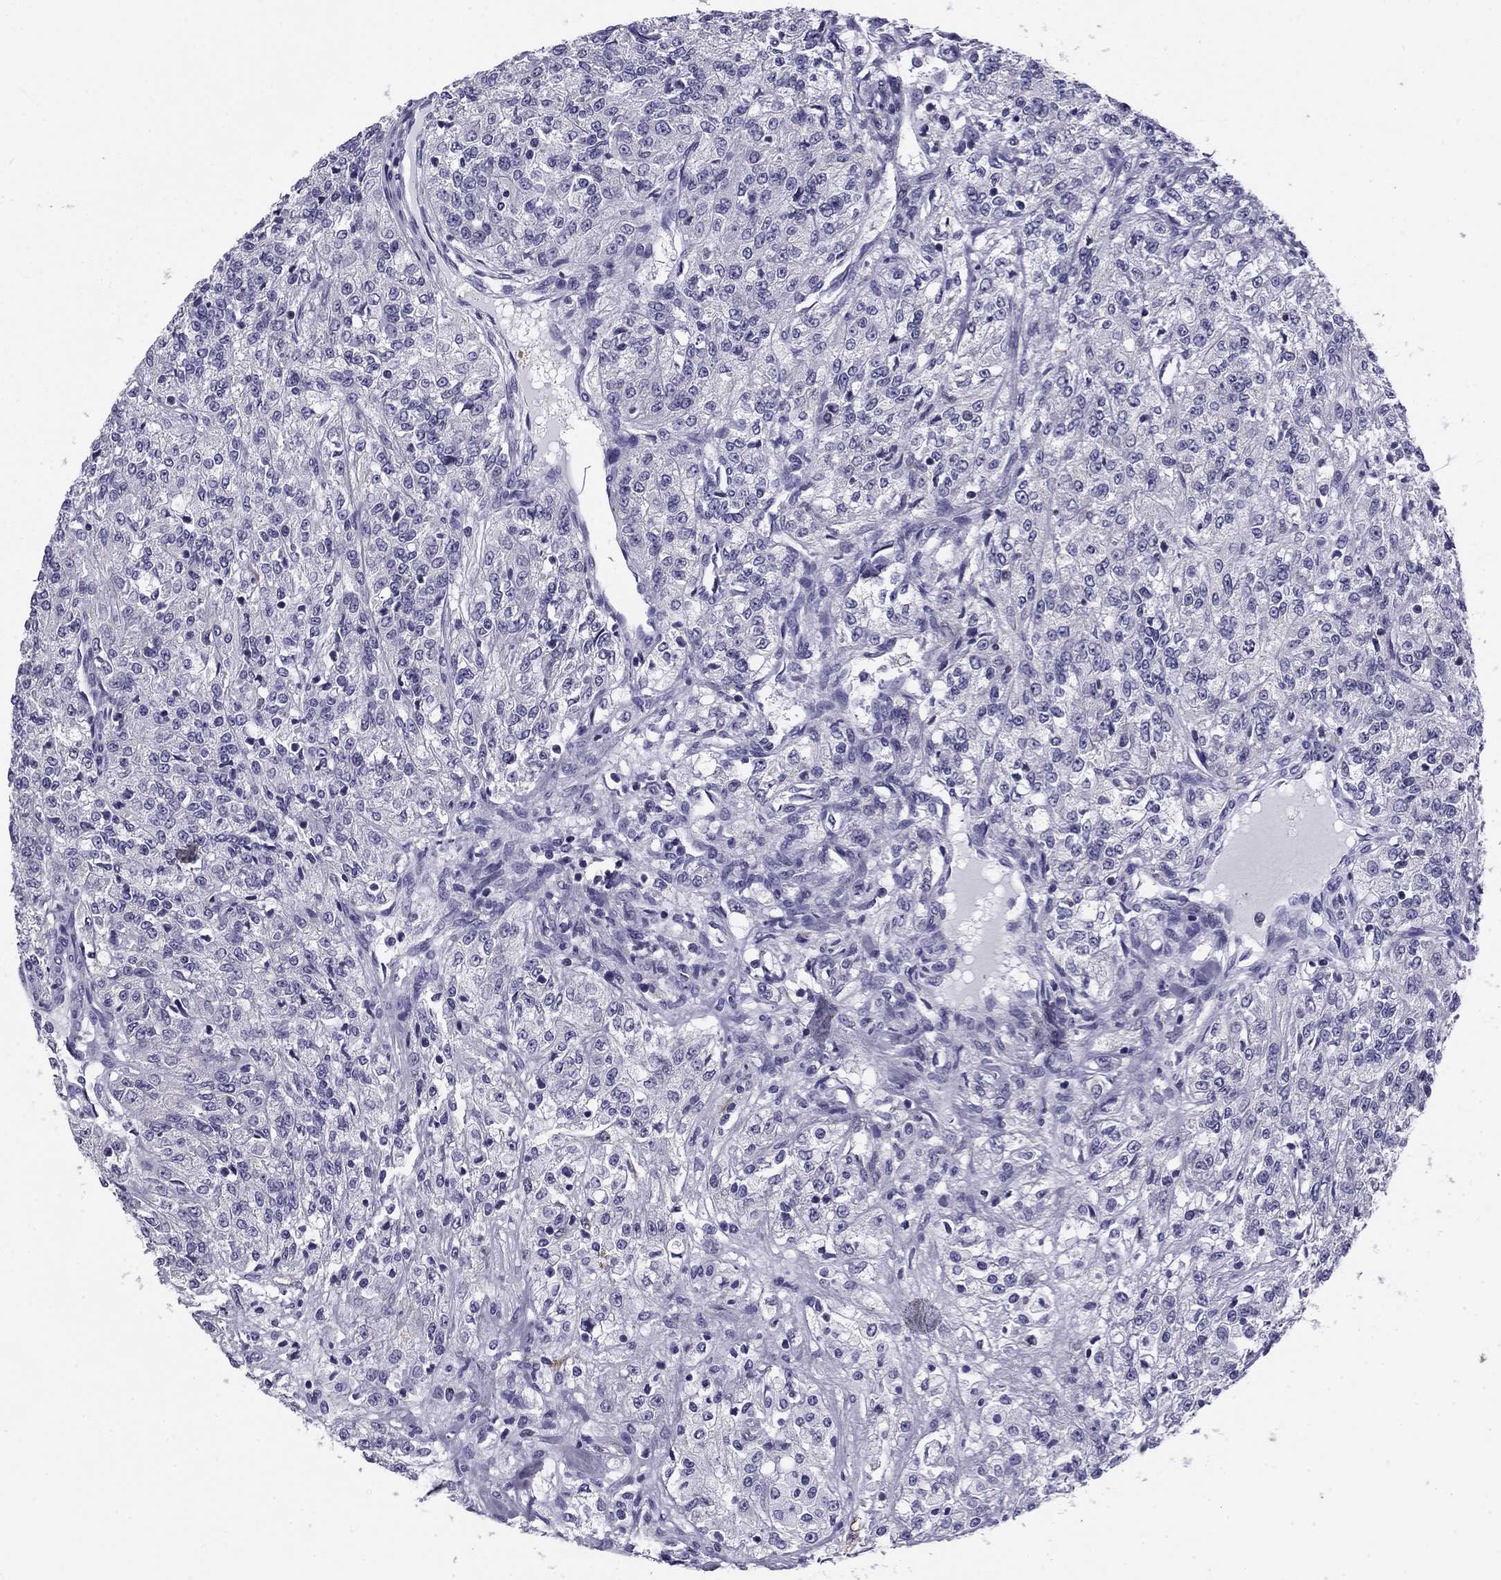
{"staining": {"intensity": "negative", "quantity": "none", "location": "none"}, "tissue": "renal cancer", "cell_type": "Tumor cells", "image_type": "cancer", "snomed": [{"axis": "morphology", "description": "Adenocarcinoma, NOS"}, {"axis": "topography", "description": "Kidney"}], "caption": "Immunohistochemistry (IHC) photomicrograph of human renal adenocarcinoma stained for a protein (brown), which exhibits no expression in tumor cells.", "gene": "TMED3", "patient": {"sex": "female", "age": 63}}